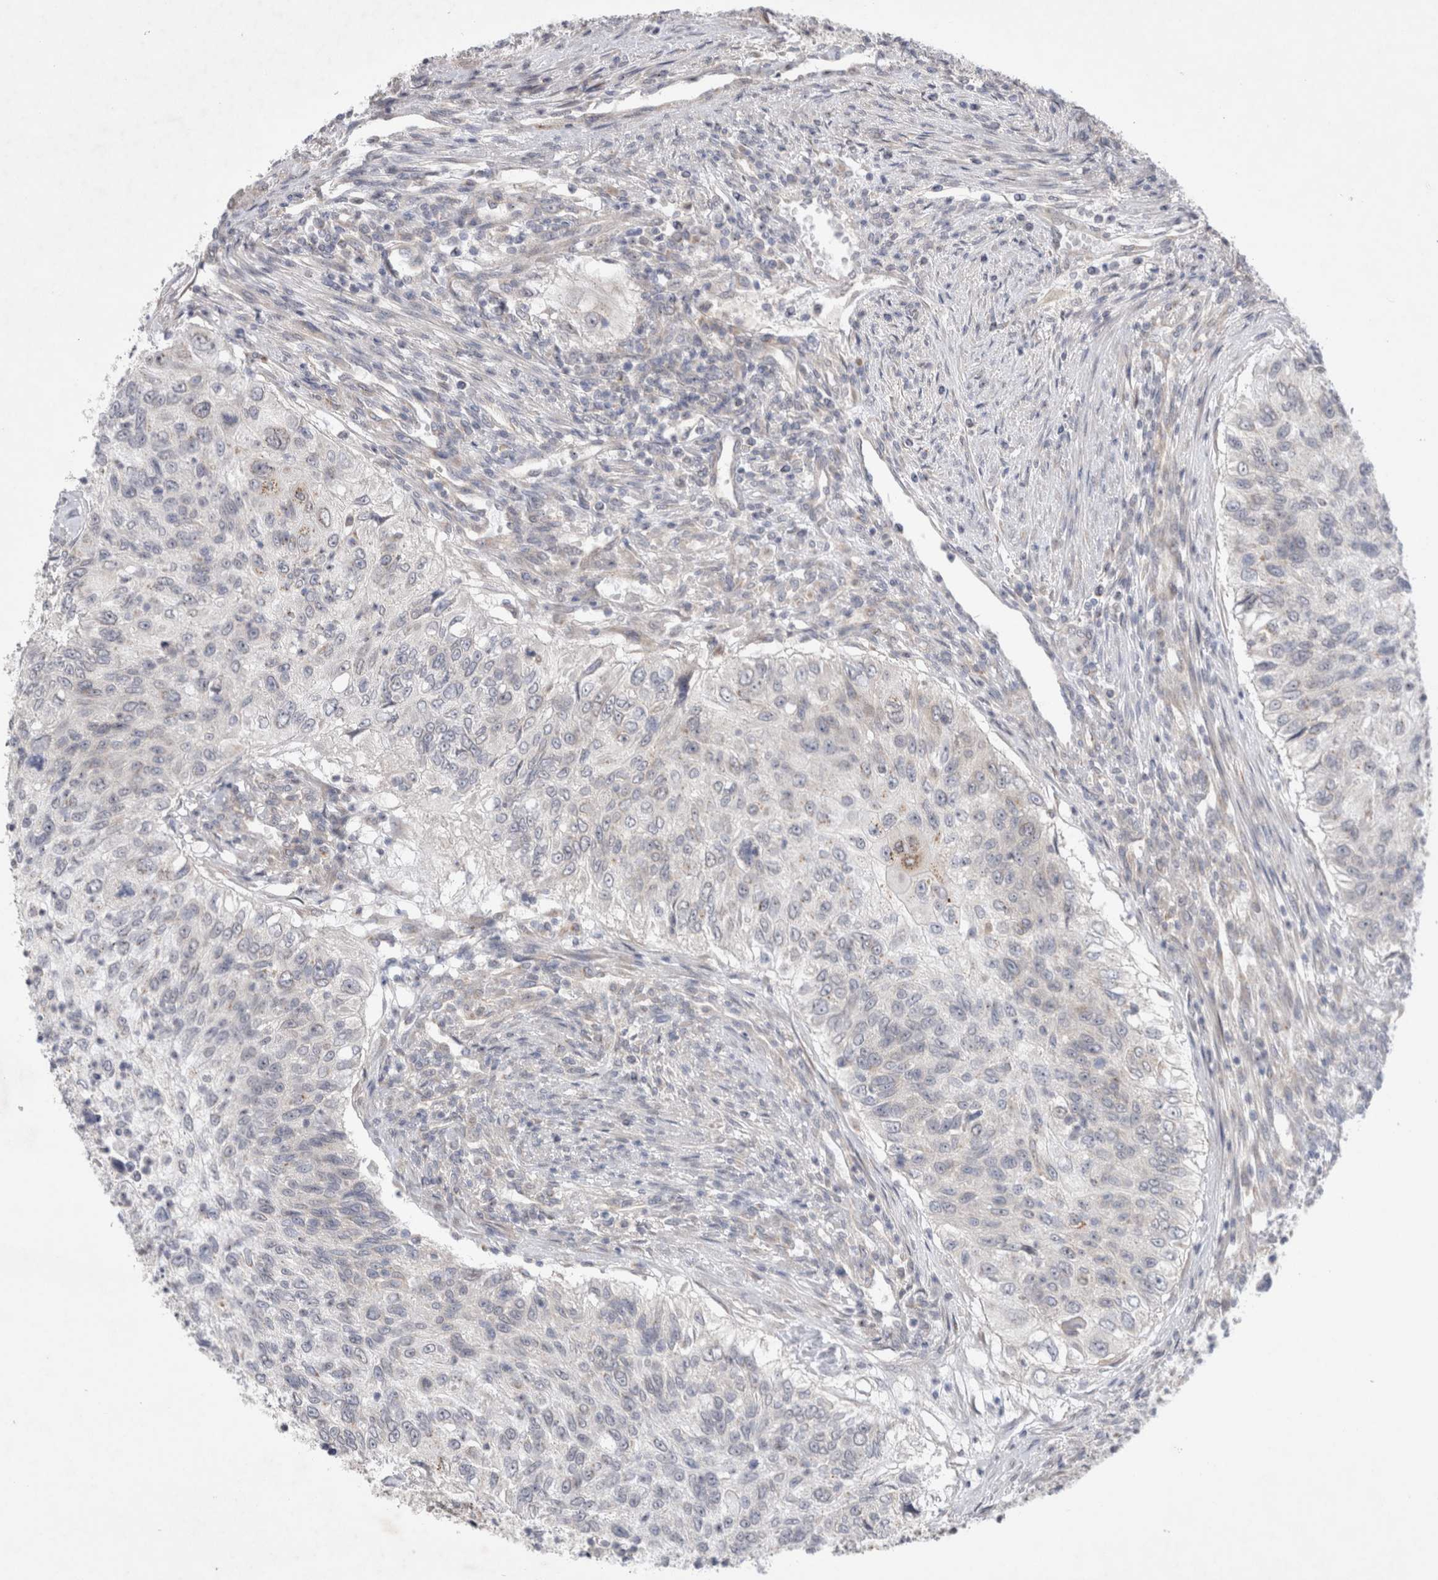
{"staining": {"intensity": "negative", "quantity": "none", "location": "none"}, "tissue": "urothelial cancer", "cell_type": "Tumor cells", "image_type": "cancer", "snomed": [{"axis": "morphology", "description": "Urothelial carcinoma, High grade"}, {"axis": "topography", "description": "Urinary bladder"}], "caption": "High power microscopy micrograph of an immunohistochemistry histopathology image of urothelial carcinoma (high-grade), revealing no significant positivity in tumor cells.", "gene": "BICD2", "patient": {"sex": "female", "age": 60}}